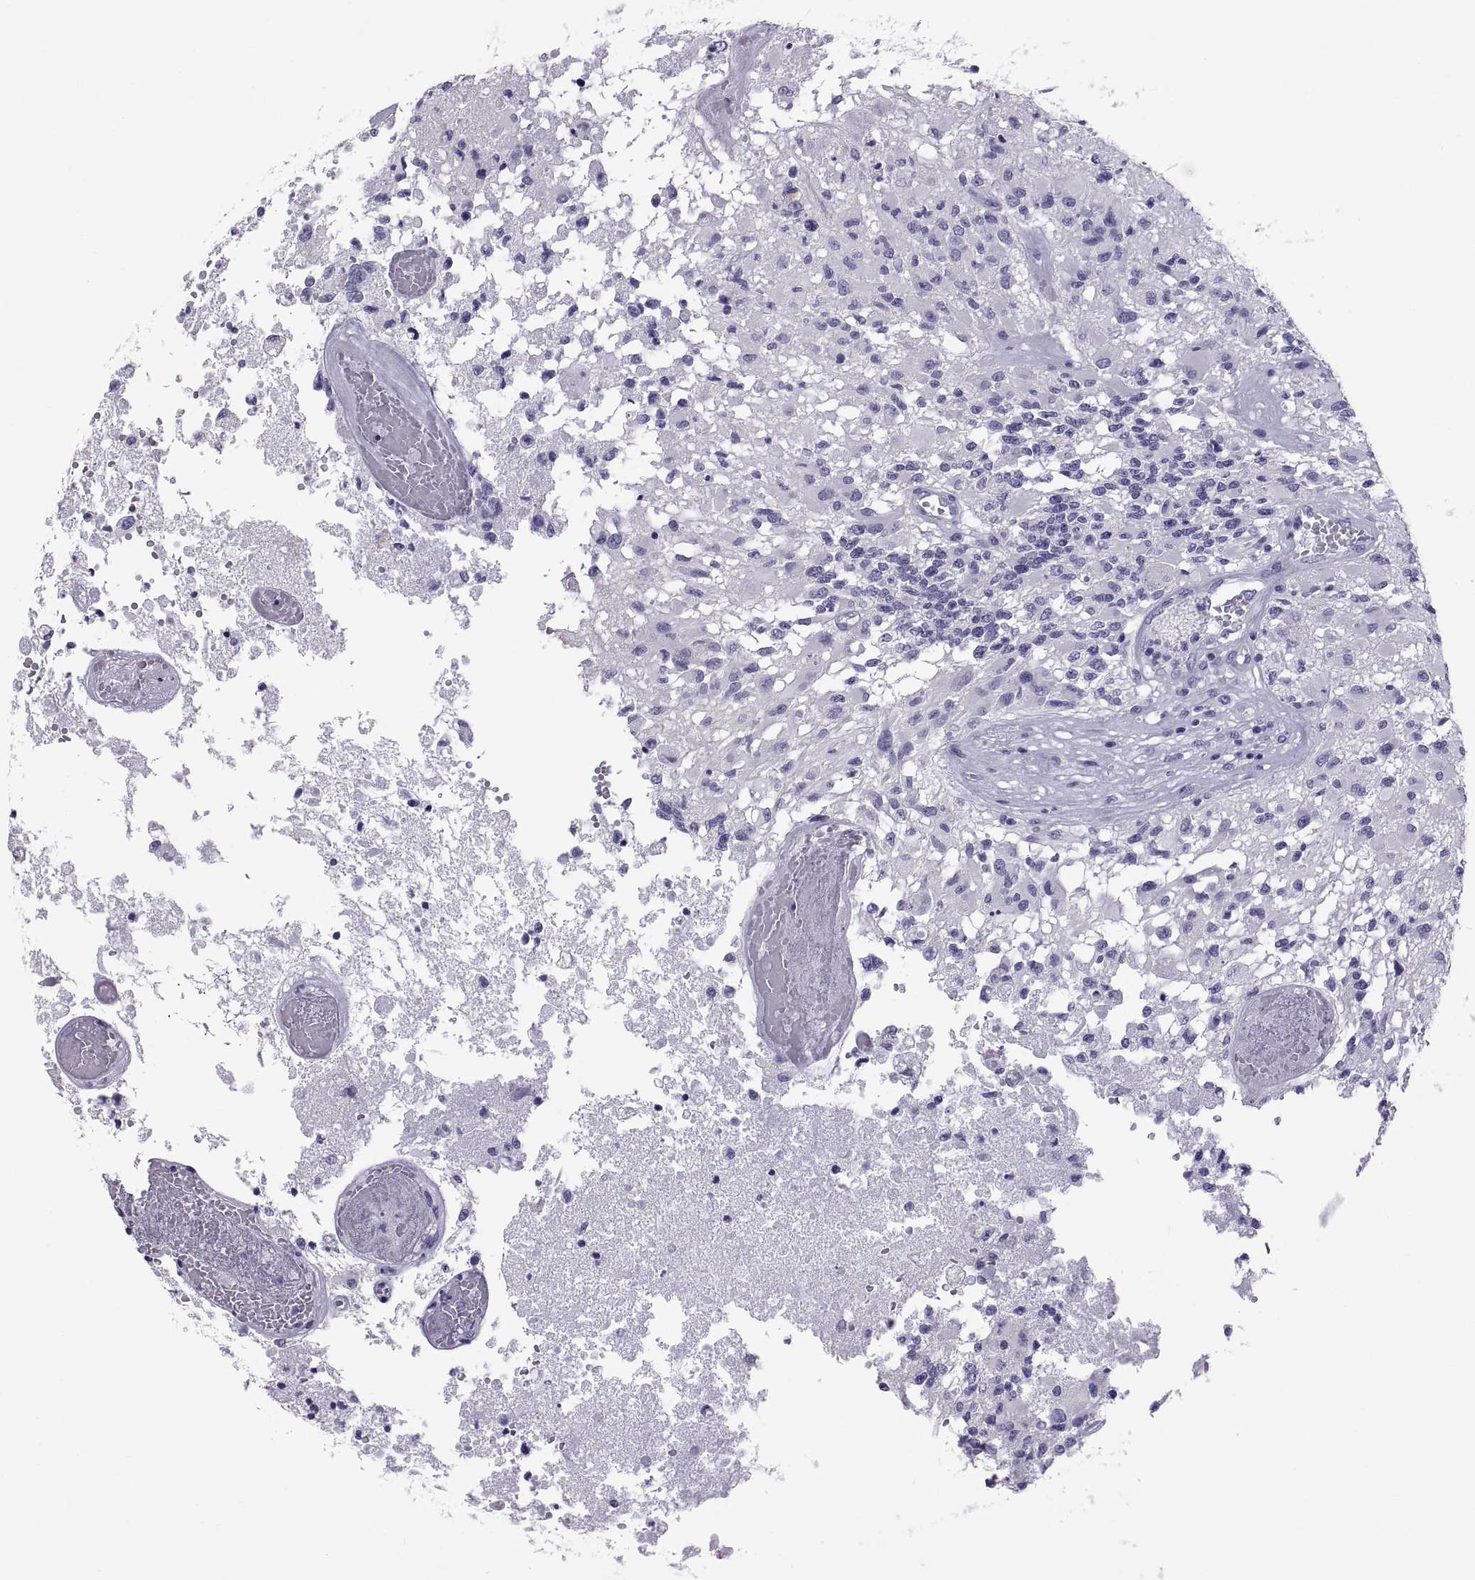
{"staining": {"intensity": "negative", "quantity": "none", "location": "none"}, "tissue": "glioma", "cell_type": "Tumor cells", "image_type": "cancer", "snomed": [{"axis": "morphology", "description": "Glioma, malignant, High grade"}, {"axis": "topography", "description": "Brain"}], "caption": "An image of glioma stained for a protein displays no brown staining in tumor cells.", "gene": "RNASE12", "patient": {"sex": "female", "age": 63}}